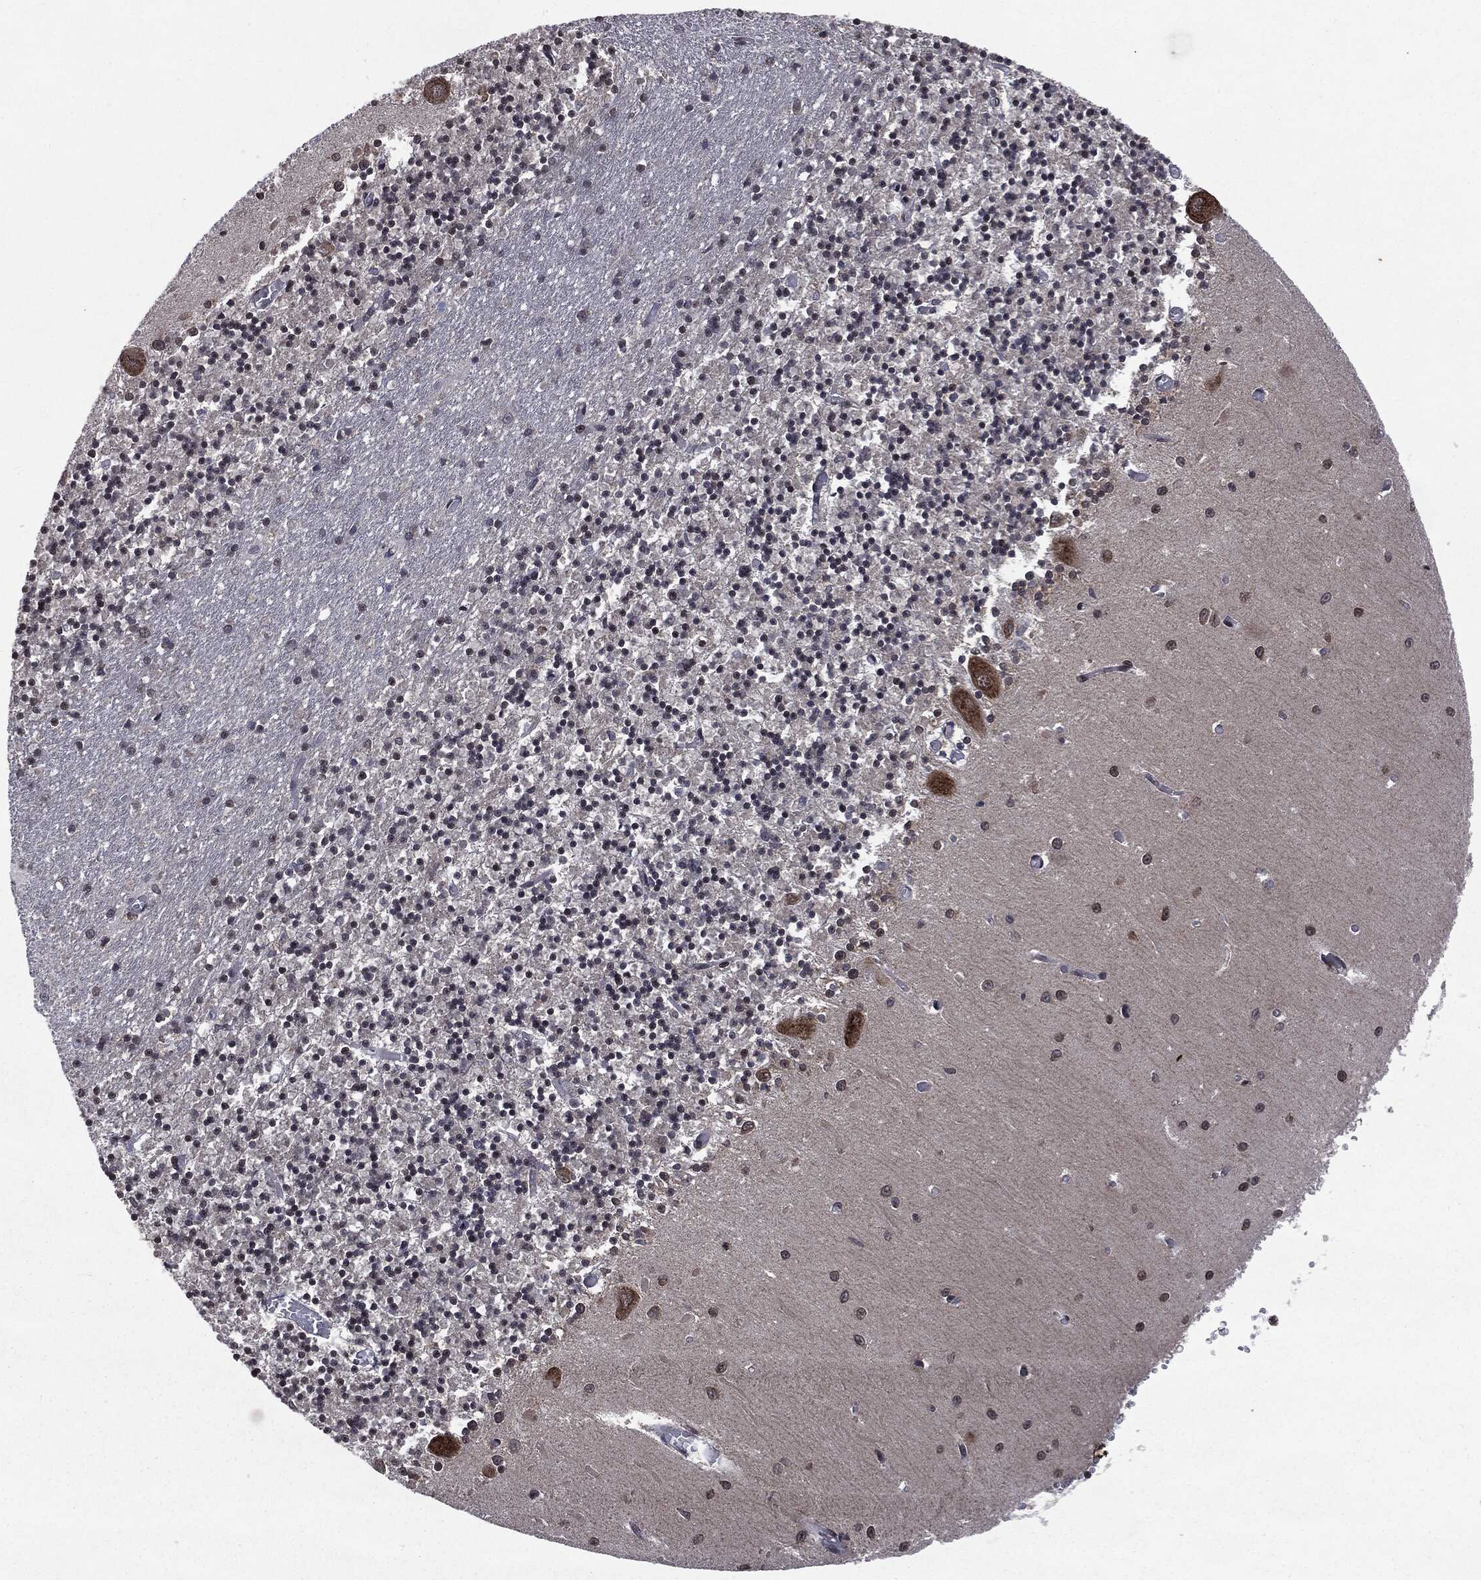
{"staining": {"intensity": "negative", "quantity": "none", "location": "none"}, "tissue": "cerebellum", "cell_type": "Cells in granular layer", "image_type": "normal", "snomed": [{"axis": "morphology", "description": "Normal tissue, NOS"}, {"axis": "topography", "description": "Cerebellum"}], "caption": "Immunohistochemical staining of benign cerebellum exhibits no significant positivity in cells in granular layer.", "gene": "STAU2", "patient": {"sex": "female", "age": 64}}